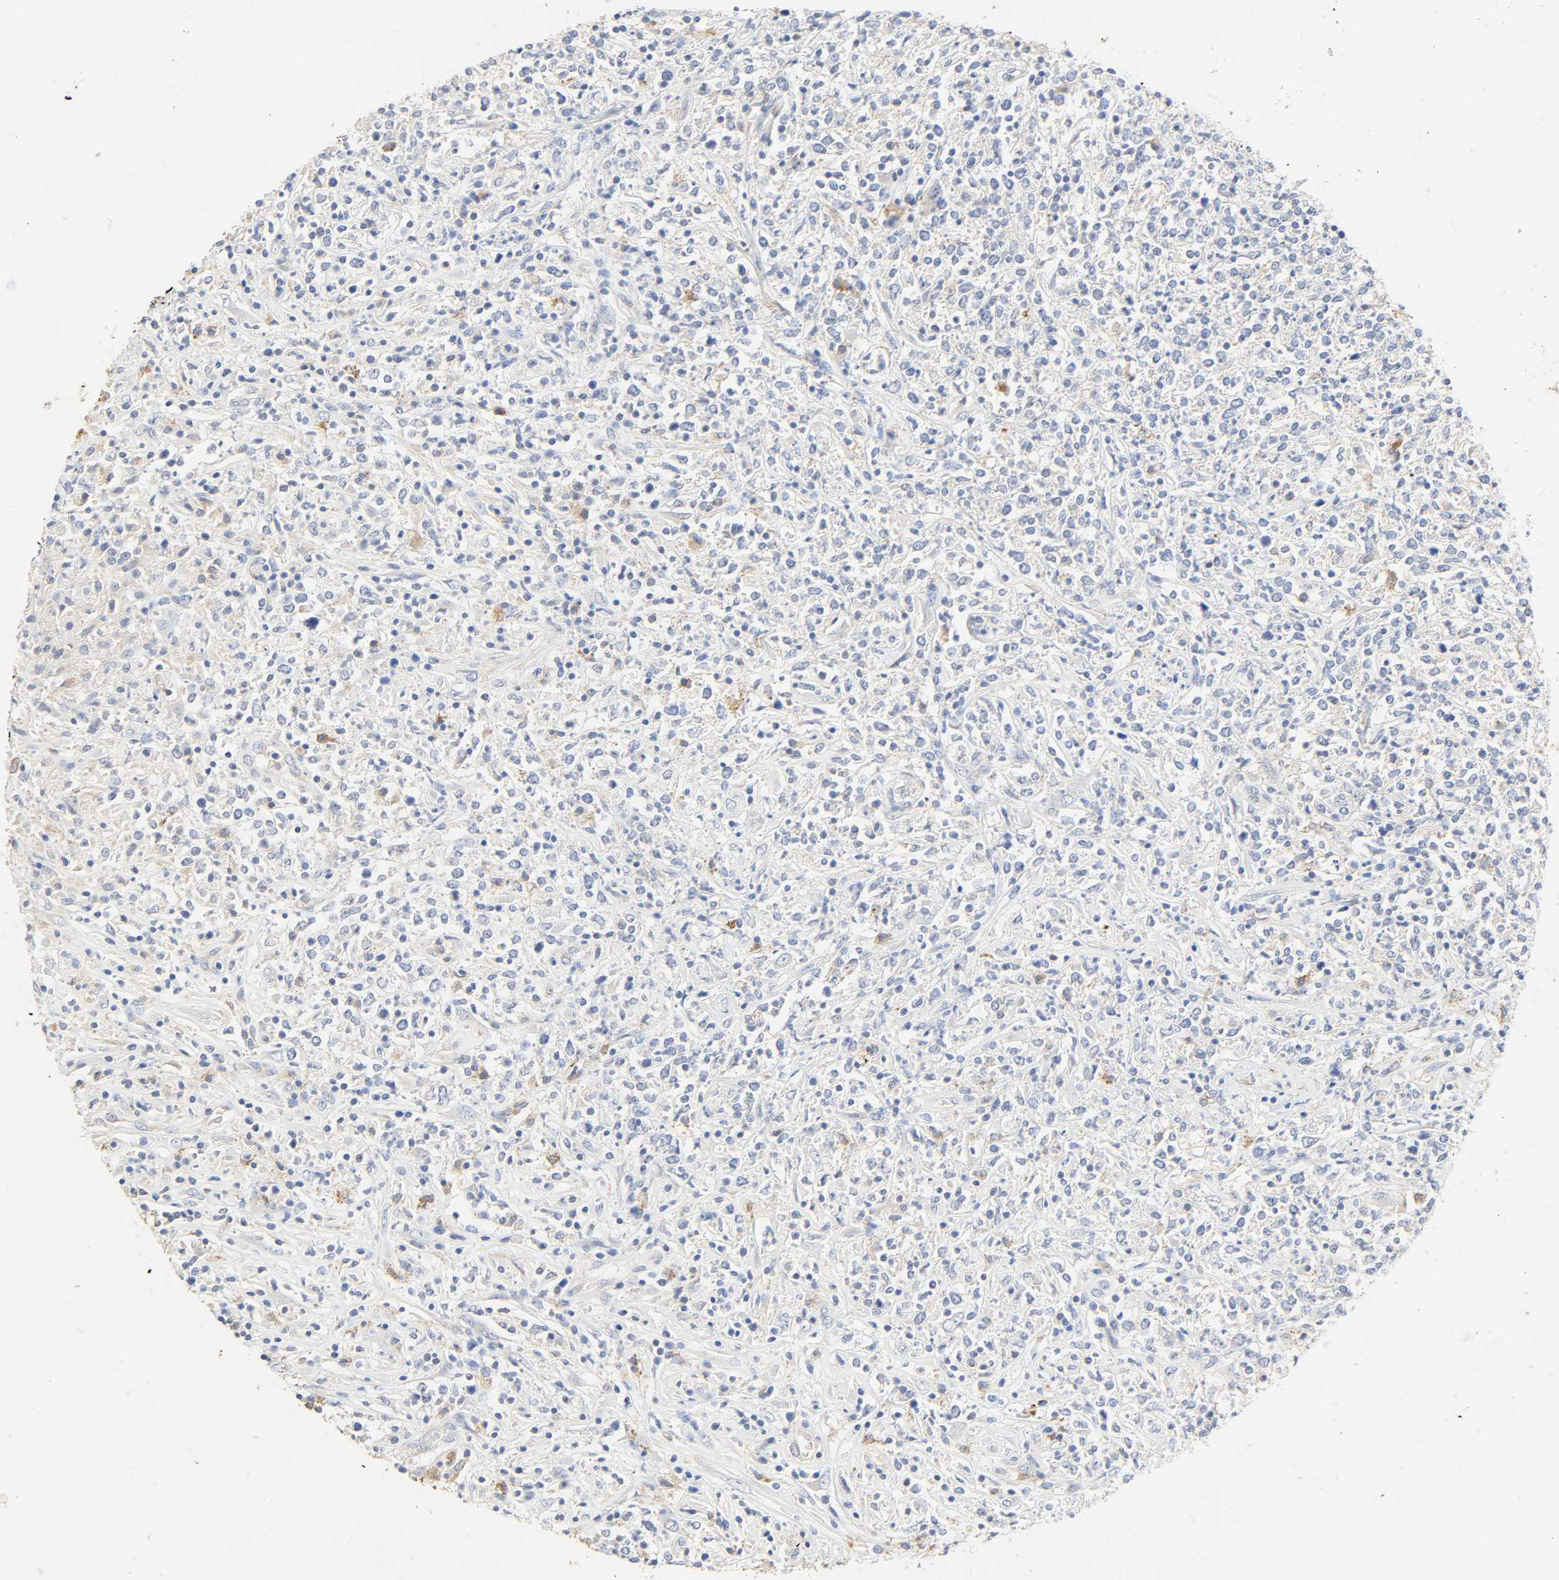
{"staining": {"intensity": "strong", "quantity": "<25%", "location": "cytoplasmic/membranous"}, "tissue": "lymphoma", "cell_type": "Tumor cells", "image_type": "cancer", "snomed": [{"axis": "morphology", "description": "Malignant lymphoma, non-Hodgkin's type, High grade"}, {"axis": "topography", "description": "Lymph node"}], "caption": "This photomicrograph exhibits lymphoma stained with immunohistochemistry to label a protein in brown. The cytoplasmic/membranous of tumor cells show strong positivity for the protein. Nuclei are counter-stained blue.", "gene": "CAMK2A", "patient": {"sex": "female", "age": 84}}